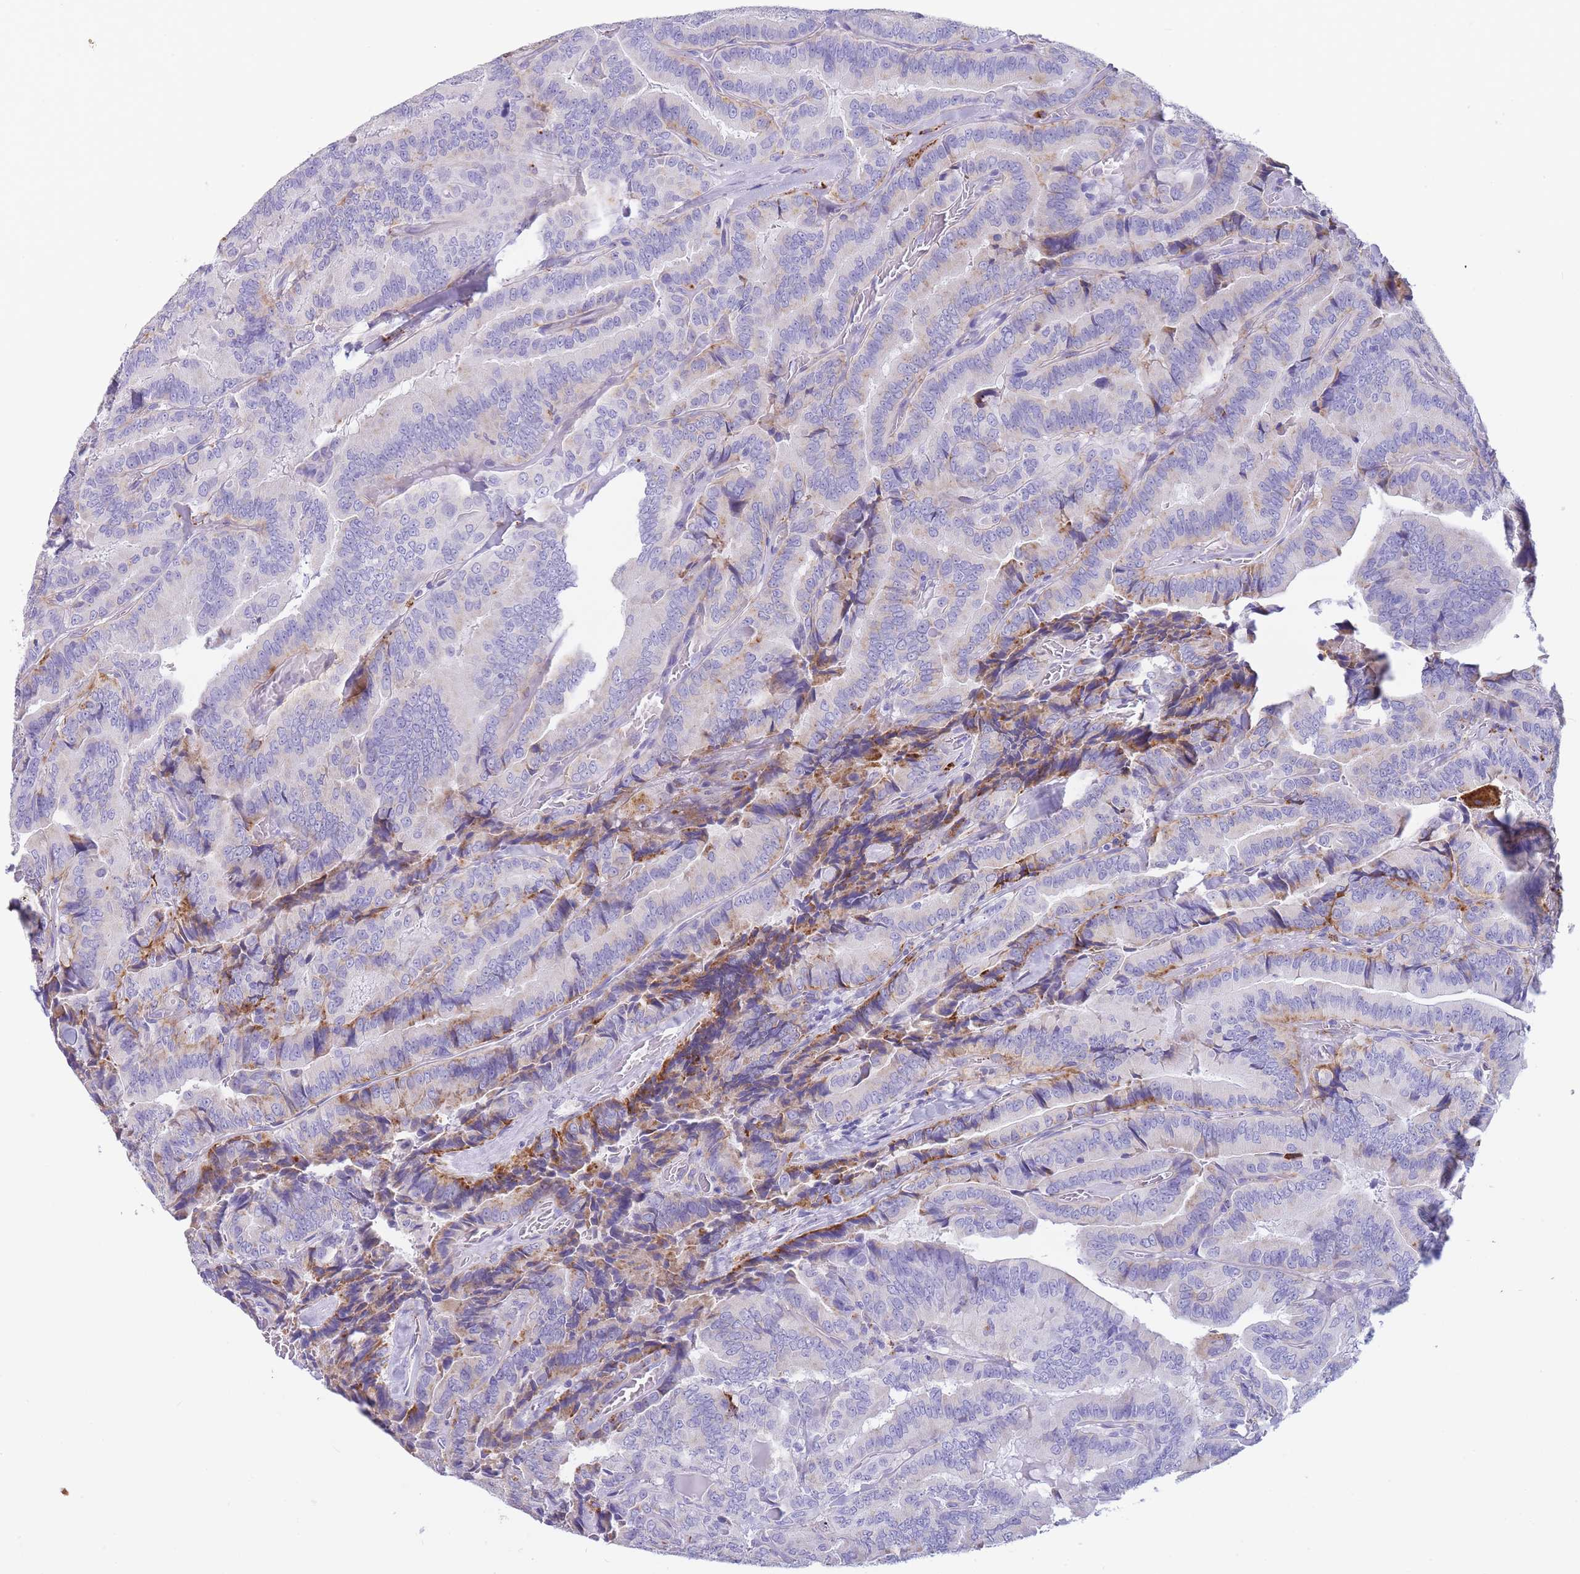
{"staining": {"intensity": "negative", "quantity": "none", "location": "none"}, "tissue": "thyroid cancer", "cell_type": "Tumor cells", "image_type": "cancer", "snomed": [{"axis": "morphology", "description": "Papillary adenocarcinoma, NOS"}, {"axis": "topography", "description": "Thyroid gland"}], "caption": "This is an IHC photomicrograph of human thyroid cancer. There is no expression in tumor cells.", "gene": "GAA", "patient": {"sex": "male", "age": 61}}